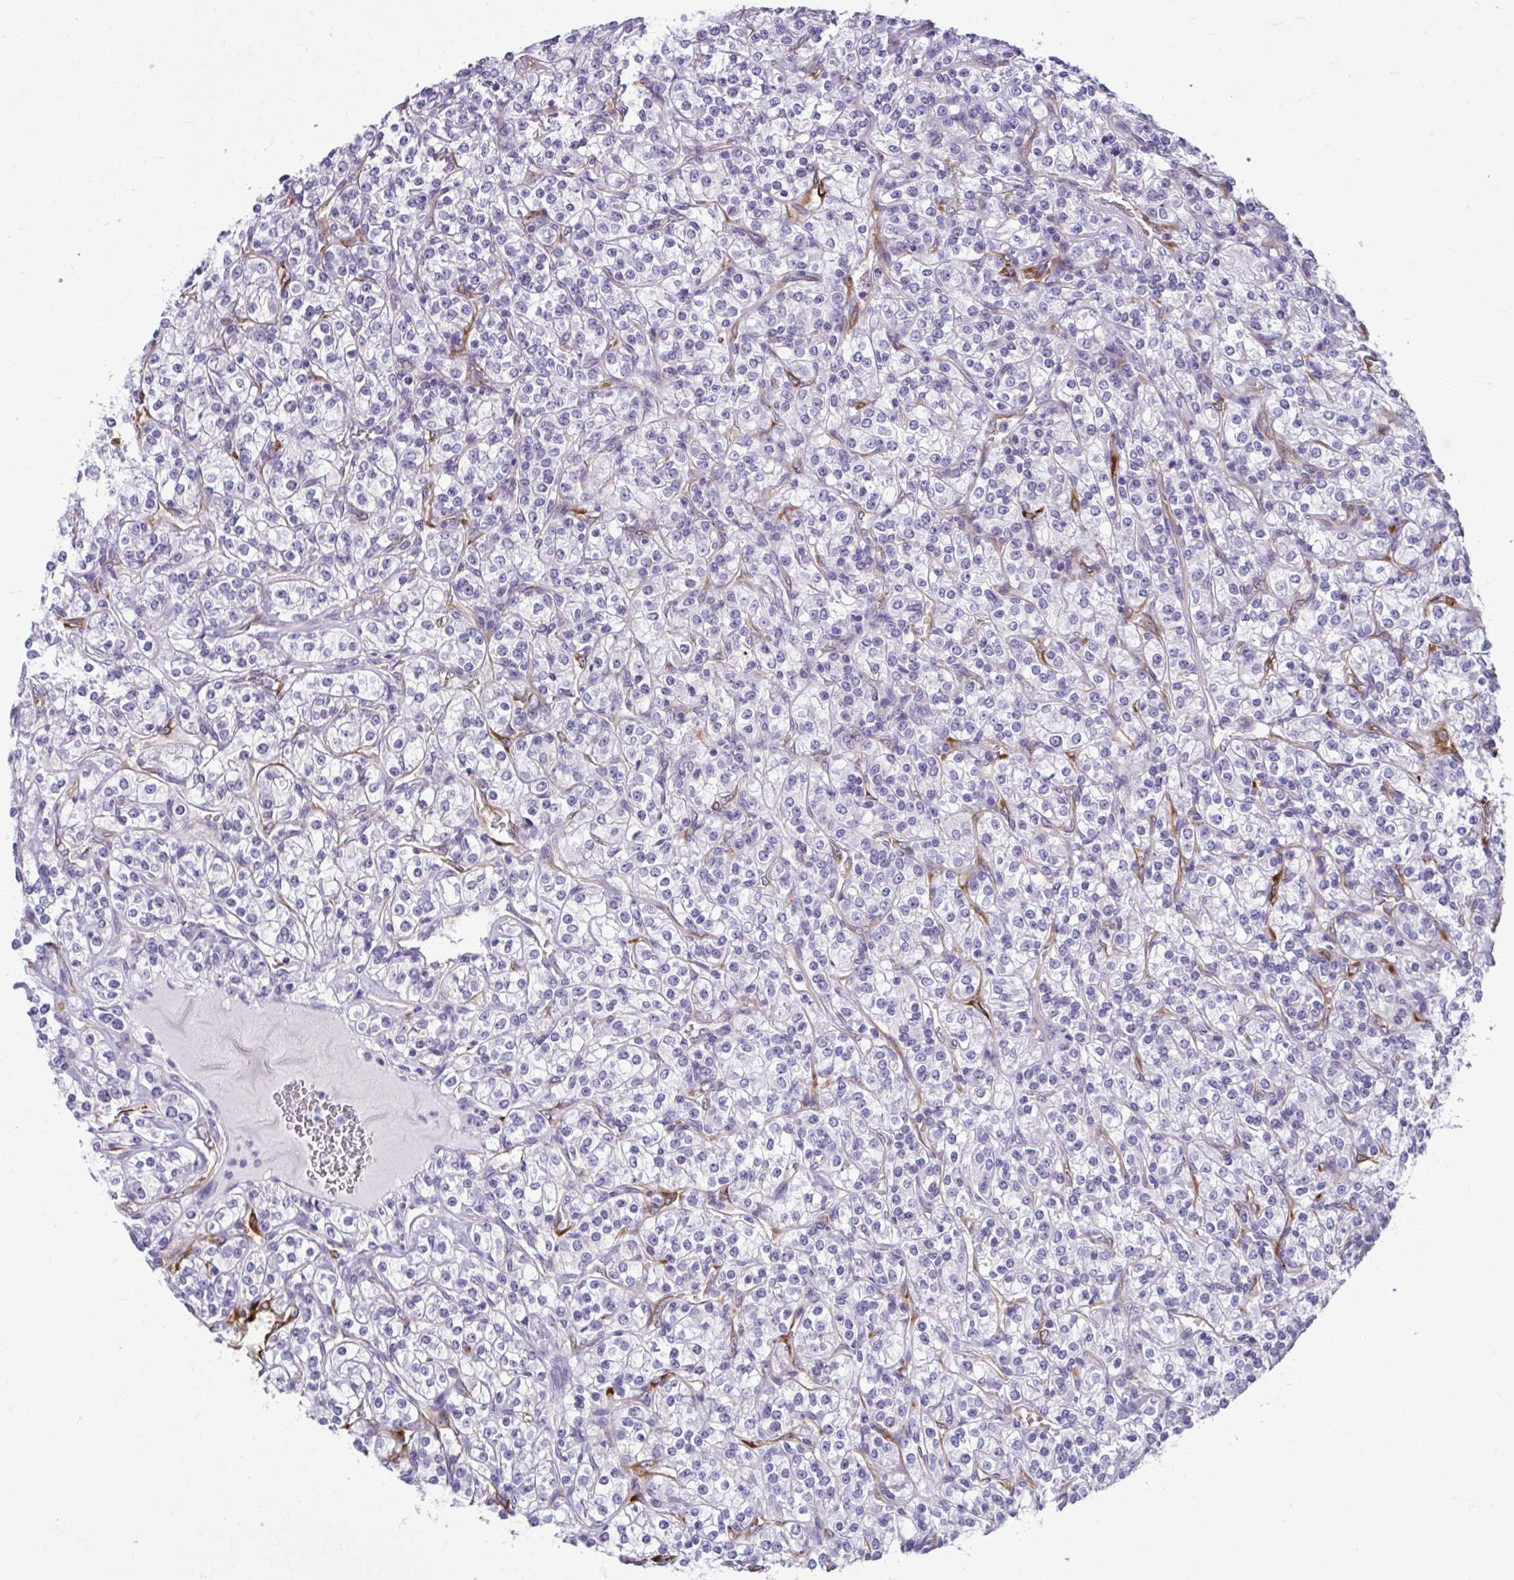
{"staining": {"intensity": "negative", "quantity": "none", "location": "none"}, "tissue": "renal cancer", "cell_type": "Tumor cells", "image_type": "cancer", "snomed": [{"axis": "morphology", "description": "Adenocarcinoma, NOS"}, {"axis": "topography", "description": "Kidney"}], "caption": "High power microscopy image of an immunohistochemistry photomicrograph of renal adenocarcinoma, revealing no significant positivity in tumor cells. (Brightfield microscopy of DAB immunohistochemistry at high magnification).", "gene": "SERPINI1", "patient": {"sex": "male", "age": 77}}